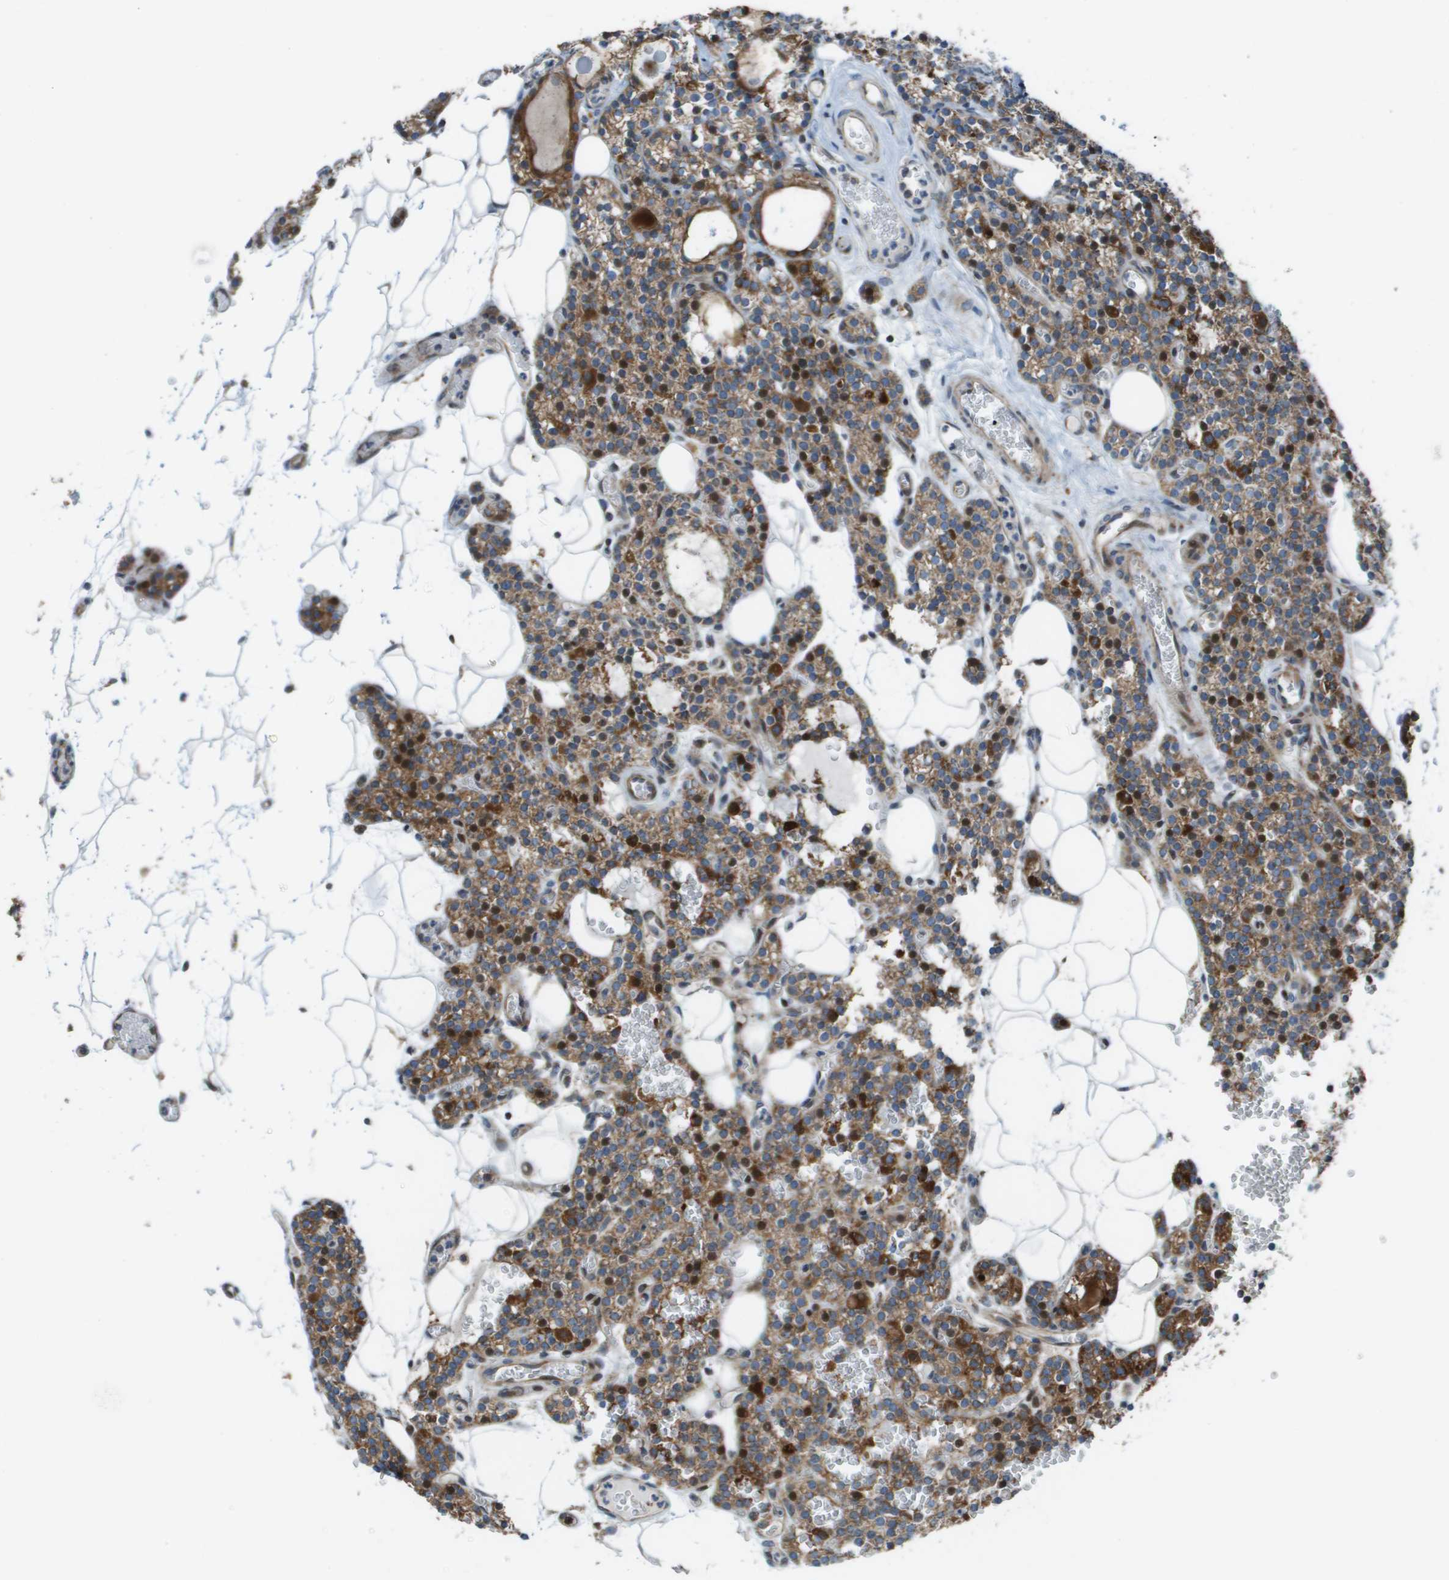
{"staining": {"intensity": "strong", "quantity": ">75%", "location": "cytoplasmic/membranous,nuclear"}, "tissue": "parathyroid gland", "cell_type": "Glandular cells", "image_type": "normal", "snomed": [{"axis": "morphology", "description": "Normal tissue, NOS"}, {"axis": "morphology", "description": "Adenoma, NOS"}, {"axis": "topography", "description": "Parathyroid gland"}], "caption": "Immunohistochemistry (IHC) histopathology image of unremarkable parathyroid gland: parathyroid gland stained using IHC shows high levels of strong protein expression localized specifically in the cytoplasmic/membranous,nuclear of glandular cells, appearing as a cytoplasmic/membranous,nuclear brown color.", "gene": "MGAT3", "patient": {"sex": "female", "age": 58}}